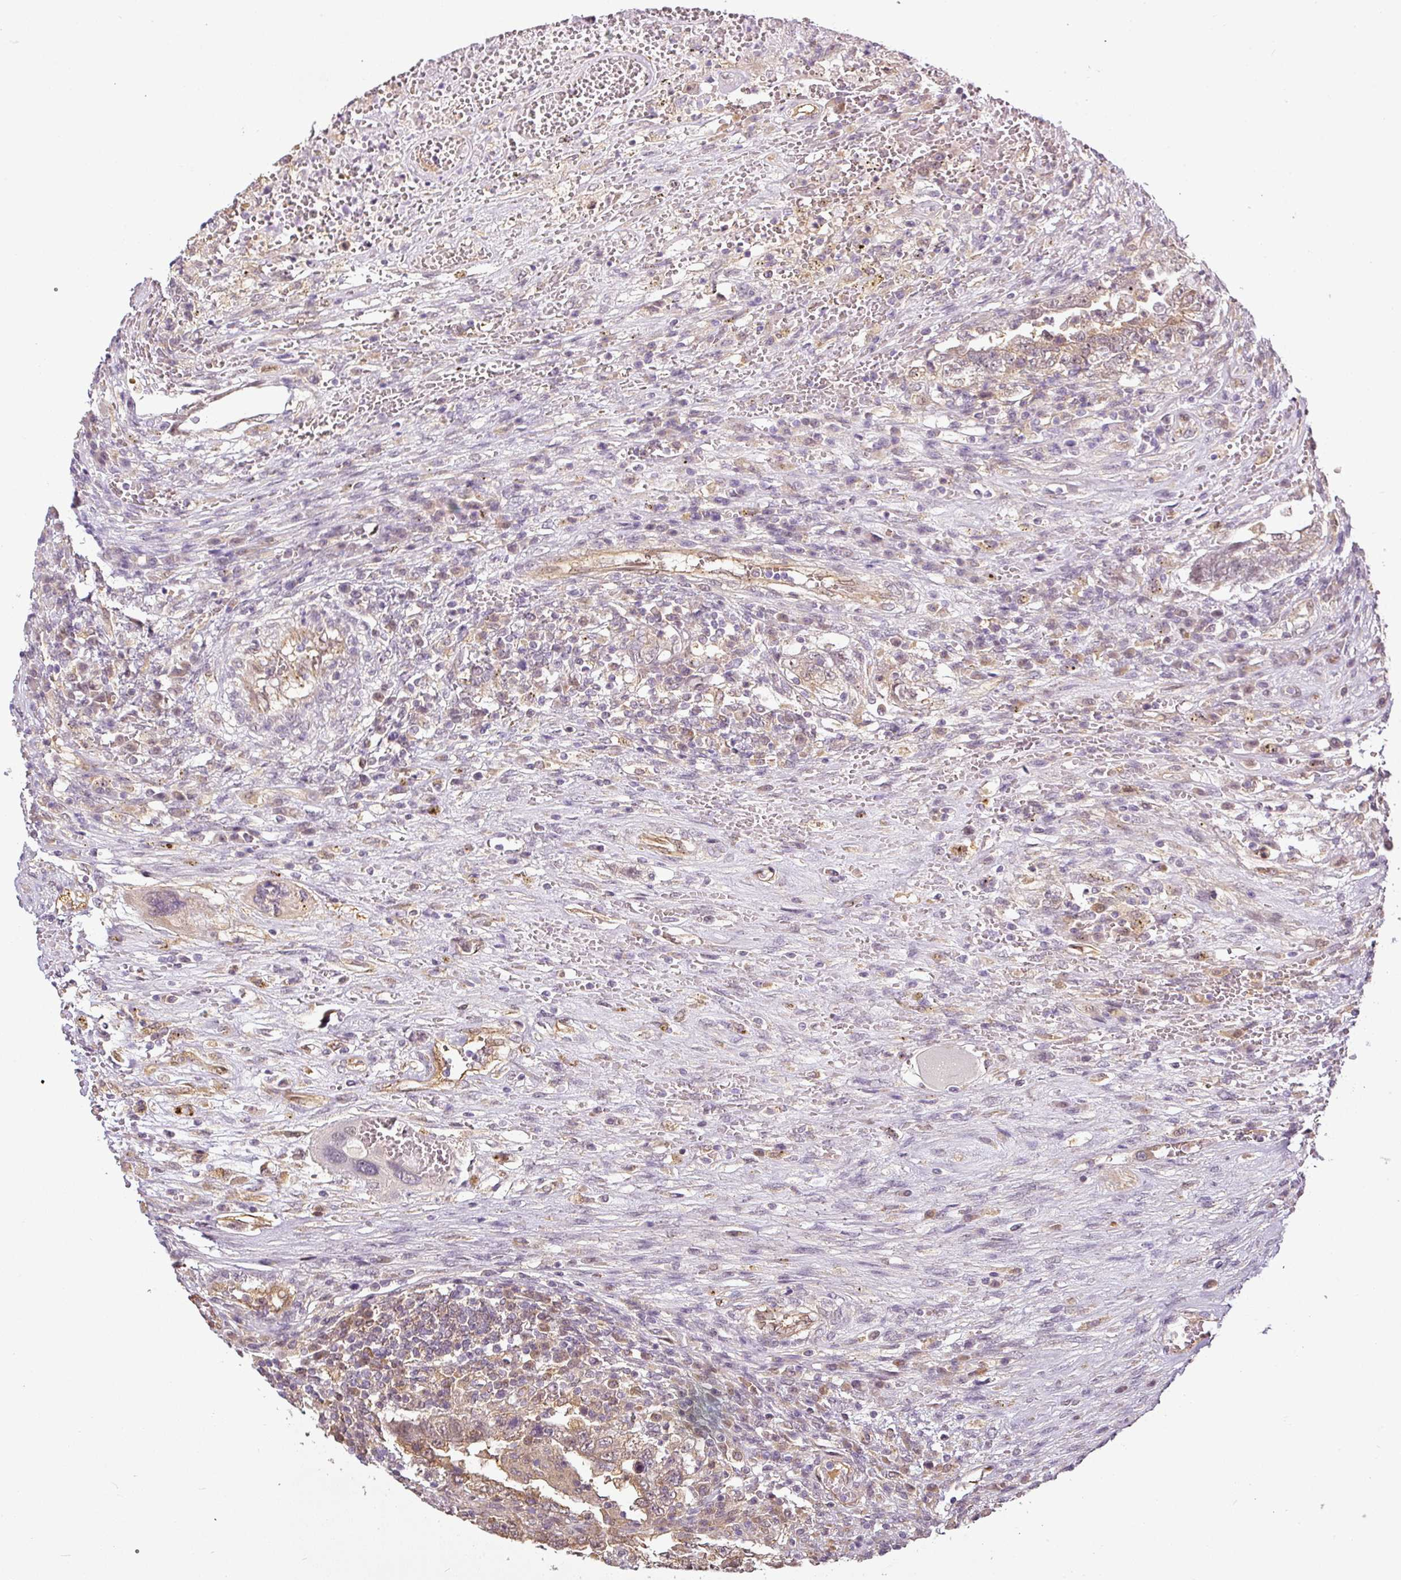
{"staining": {"intensity": "negative", "quantity": "none", "location": "none"}, "tissue": "testis cancer", "cell_type": "Tumor cells", "image_type": "cancer", "snomed": [{"axis": "morphology", "description": "Carcinoma, Embryonal, NOS"}, {"axis": "topography", "description": "Testis"}], "caption": "Immunohistochemistry micrograph of neoplastic tissue: testis cancer stained with DAB (3,3'-diaminobenzidine) exhibits no significant protein expression in tumor cells. (DAB (3,3'-diaminobenzidine) IHC visualized using brightfield microscopy, high magnification).", "gene": "ANKRD18A", "patient": {"sex": "male", "age": 26}}